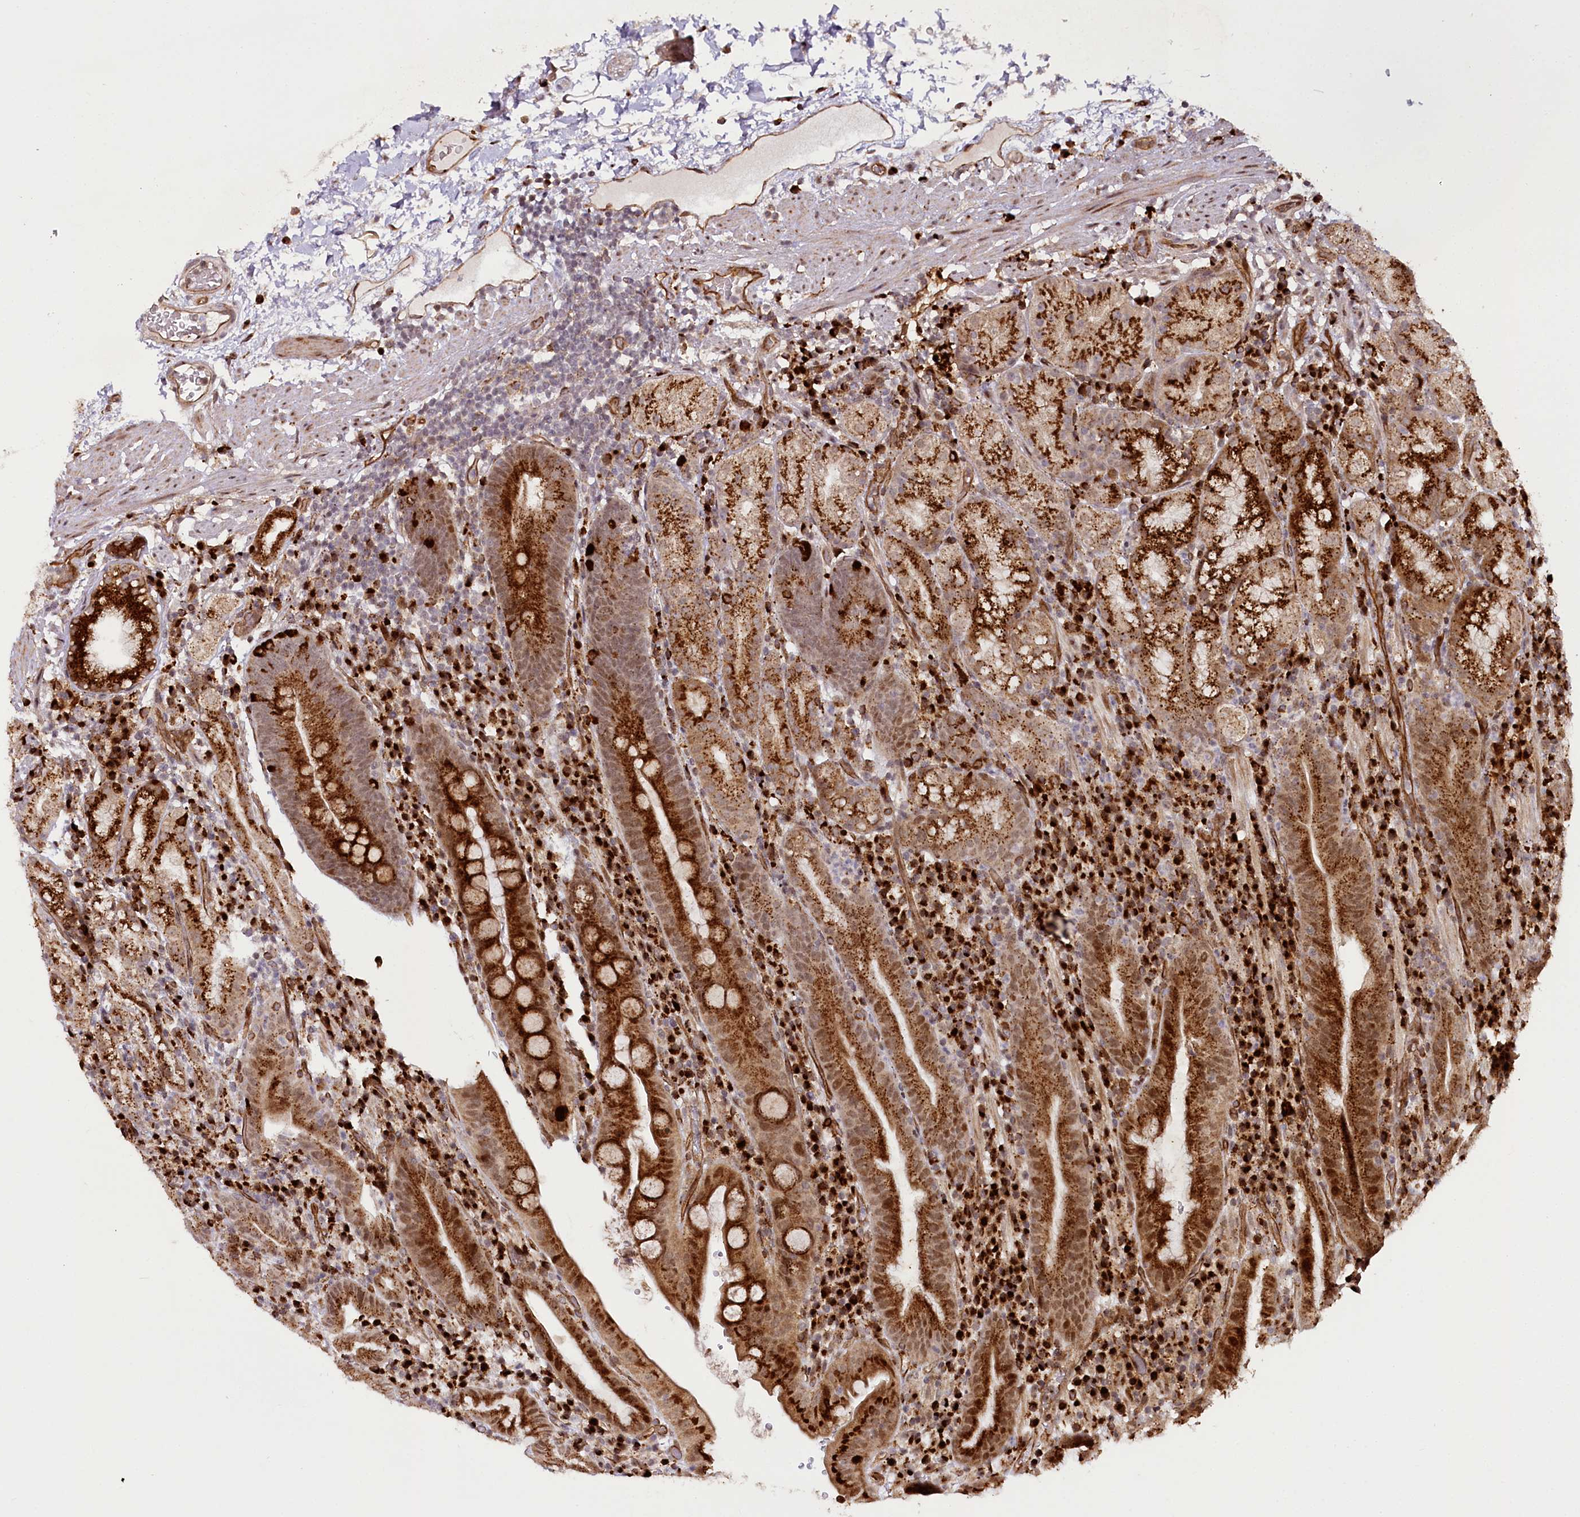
{"staining": {"intensity": "strong", "quantity": ">75%", "location": "cytoplasmic/membranous"}, "tissue": "stomach", "cell_type": "Glandular cells", "image_type": "normal", "snomed": [{"axis": "morphology", "description": "Normal tissue, NOS"}, {"axis": "morphology", "description": "Inflammation, NOS"}, {"axis": "topography", "description": "Stomach"}], "caption": "This photomicrograph reveals immunohistochemistry (IHC) staining of benign human stomach, with high strong cytoplasmic/membranous staining in about >75% of glandular cells.", "gene": "COPG1", "patient": {"sex": "male", "age": 79}}